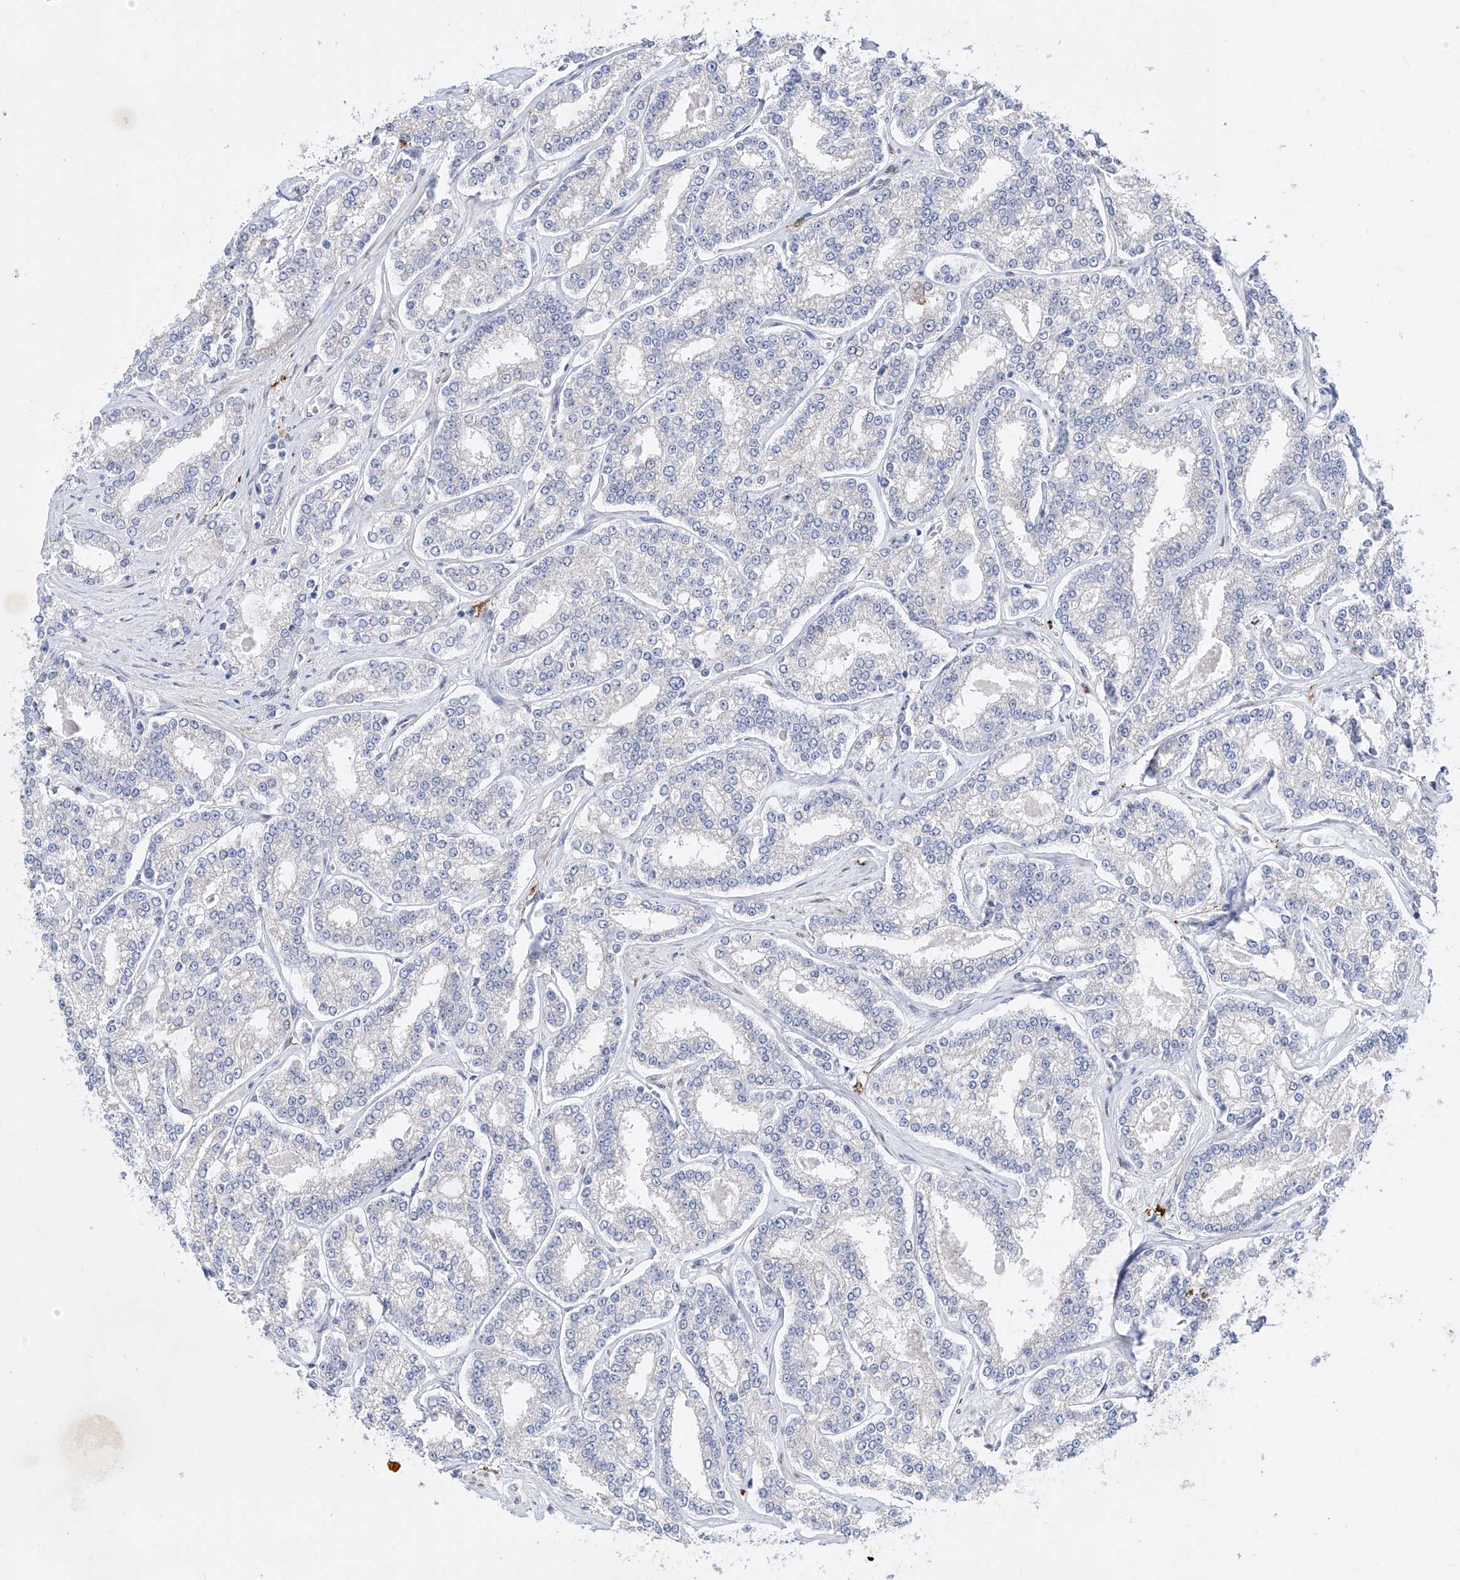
{"staining": {"intensity": "negative", "quantity": "none", "location": "none"}, "tissue": "prostate cancer", "cell_type": "Tumor cells", "image_type": "cancer", "snomed": [{"axis": "morphology", "description": "Normal tissue, NOS"}, {"axis": "morphology", "description": "Adenocarcinoma, High grade"}, {"axis": "topography", "description": "Prostate"}], "caption": "This micrograph is of prostate adenocarcinoma (high-grade) stained with immunohistochemistry to label a protein in brown with the nuclei are counter-stained blue. There is no expression in tumor cells.", "gene": "LCLAT1", "patient": {"sex": "male", "age": 83}}